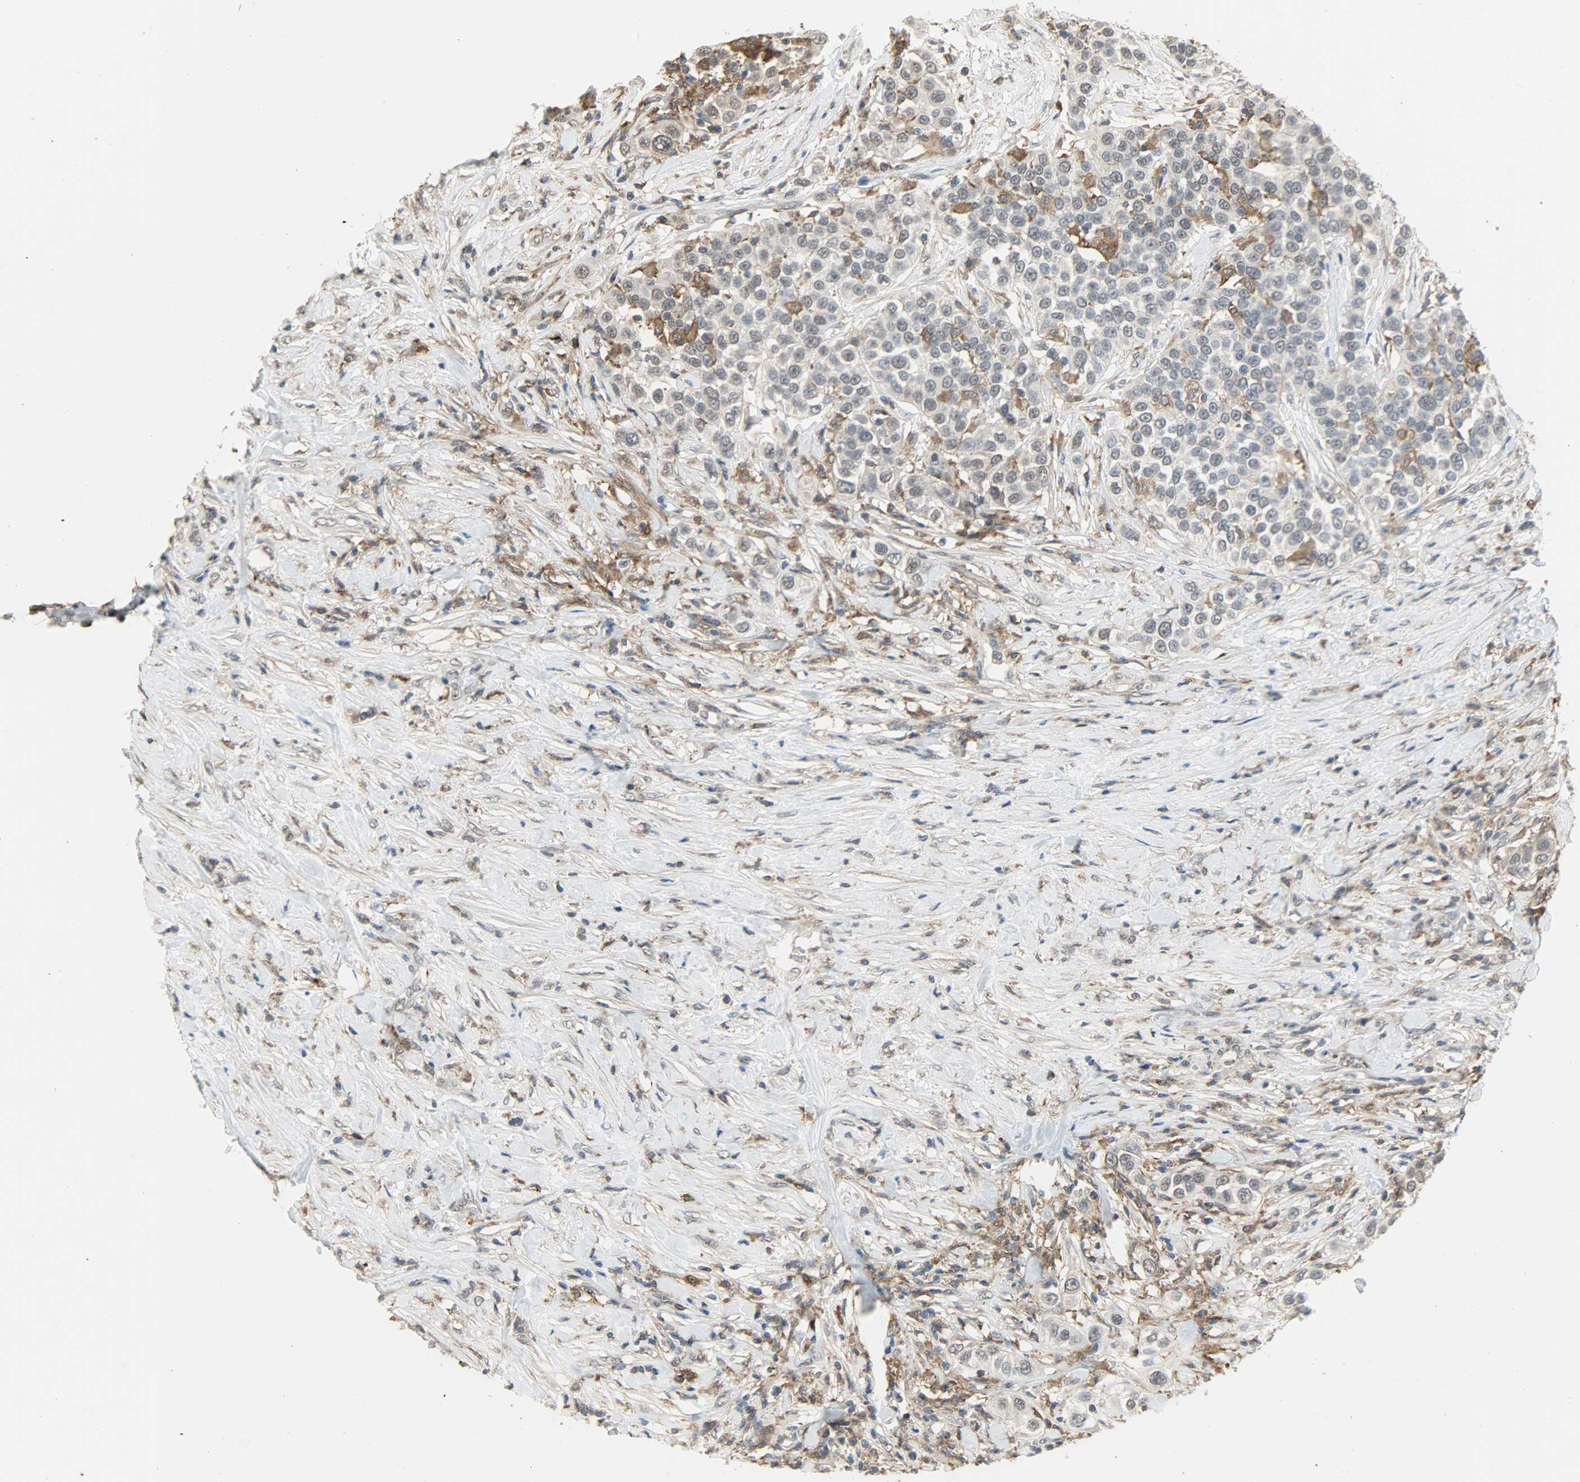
{"staining": {"intensity": "negative", "quantity": "none", "location": "none"}, "tissue": "urothelial cancer", "cell_type": "Tumor cells", "image_type": "cancer", "snomed": [{"axis": "morphology", "description": "Urothelial carcinoma, High grade"}, {"axis": "topography", "description": "Urinary bladder"}], "caption": "DAB immunohistochemical staining of human urothelial carcinoma (high-grade) exhibits no significant positivity in tumor cells.", "gene": "SKAP2", "patient": {"sex": "female", "age": 80}}